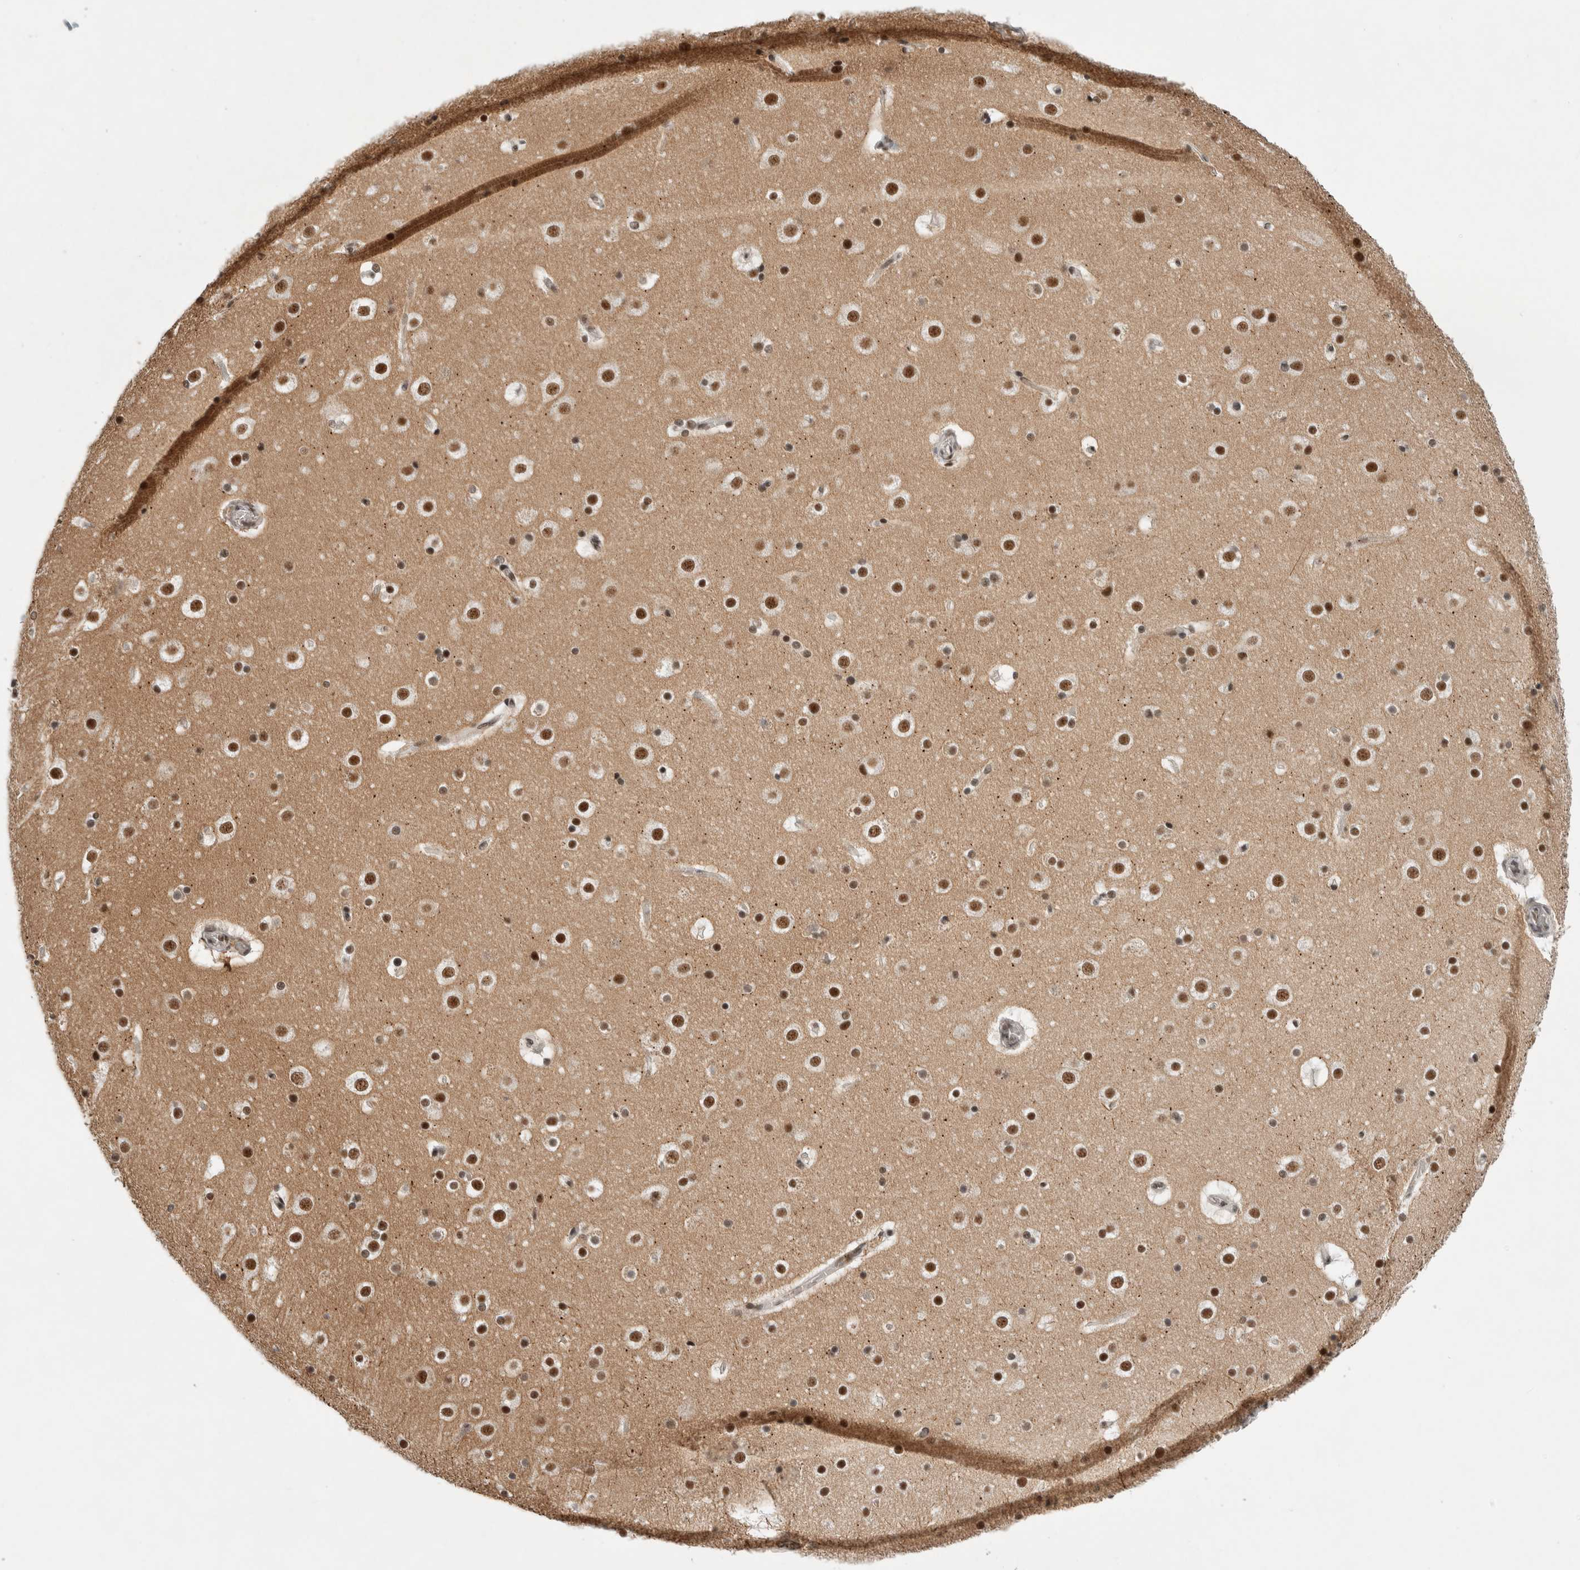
{"staining": {"intensity": "negative", "quantity": "none", "location": "none"}, "tissue": "cerebral cortex", "cell_type": "Endothelial cells", "image_type": "normal", "snomed": [{"axis": "morphology", "description": "Normal tissue, NOS"}, {"axis": "topography", "description": "Cerebral cortex"}], "caption": "This image is of normal cerebral cortex stained with immunohistochemistry to label a protein in brown with the nuclei are counter-stained blue. There is no staining in endothelial cells.", "gene": "NCAPG2", "patient": {"sex": "male", "age": 57}}